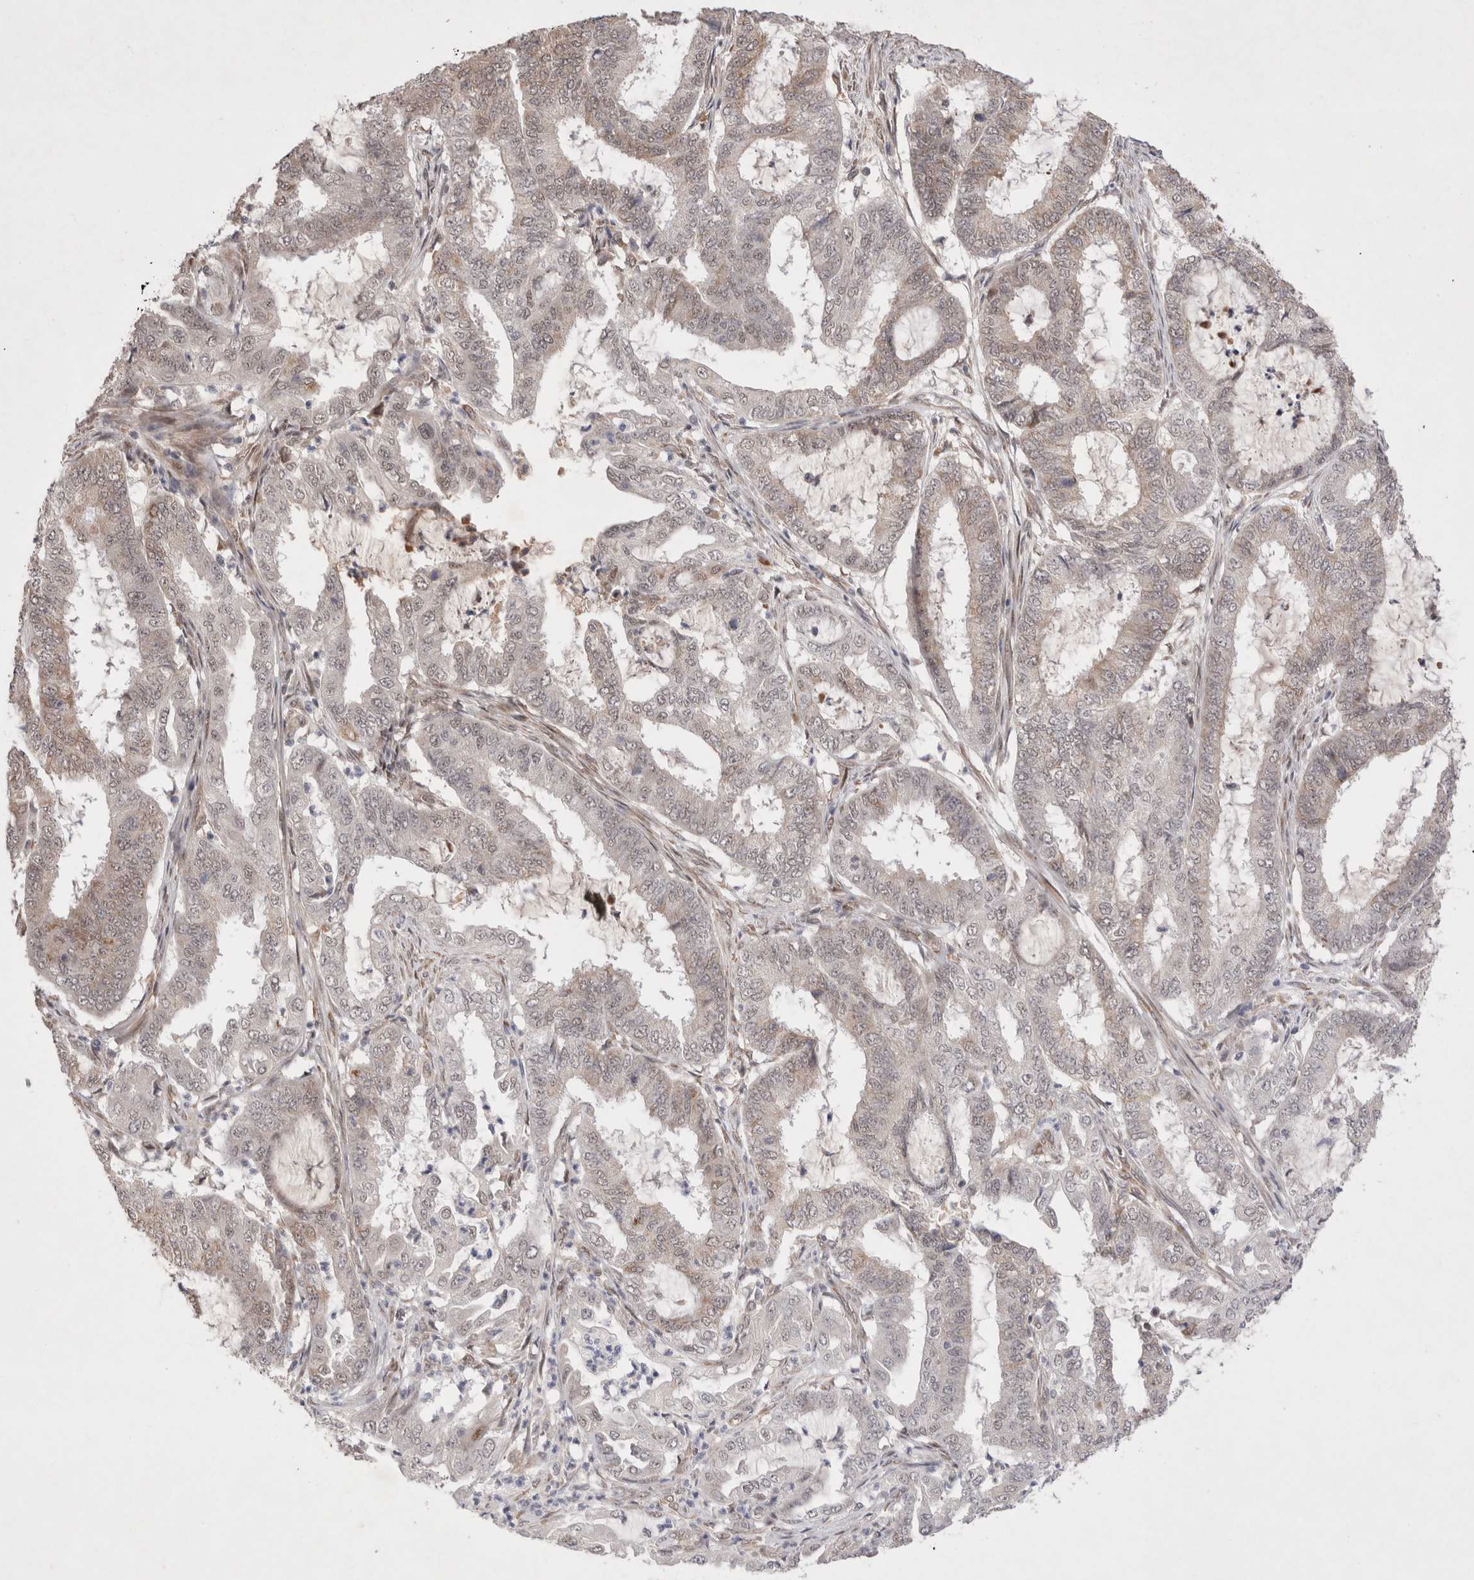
{"staining": {"intensity": "weak", "quantity": "25%-75%", "location": "cytoplasmic/membranous,nuclear"}, "tissue": "endometrial cancer", "cell_type": "Tumor cells", "image_type": "cancer", "snomed": [{"axis": "morphology", "description": "Adenocarcinoma, NOS"}, {"axis": "topography", "description": "Endometrium"}], "caption": "This is an image of immunohistochemistry (IHC) staining of endometrial cancer, which shows weak expression in the cytoplasmic/membranous and nuclear of tumor cells.", "gene": "GIMAP6", "patient": {"sex": "female", "age": 51}}